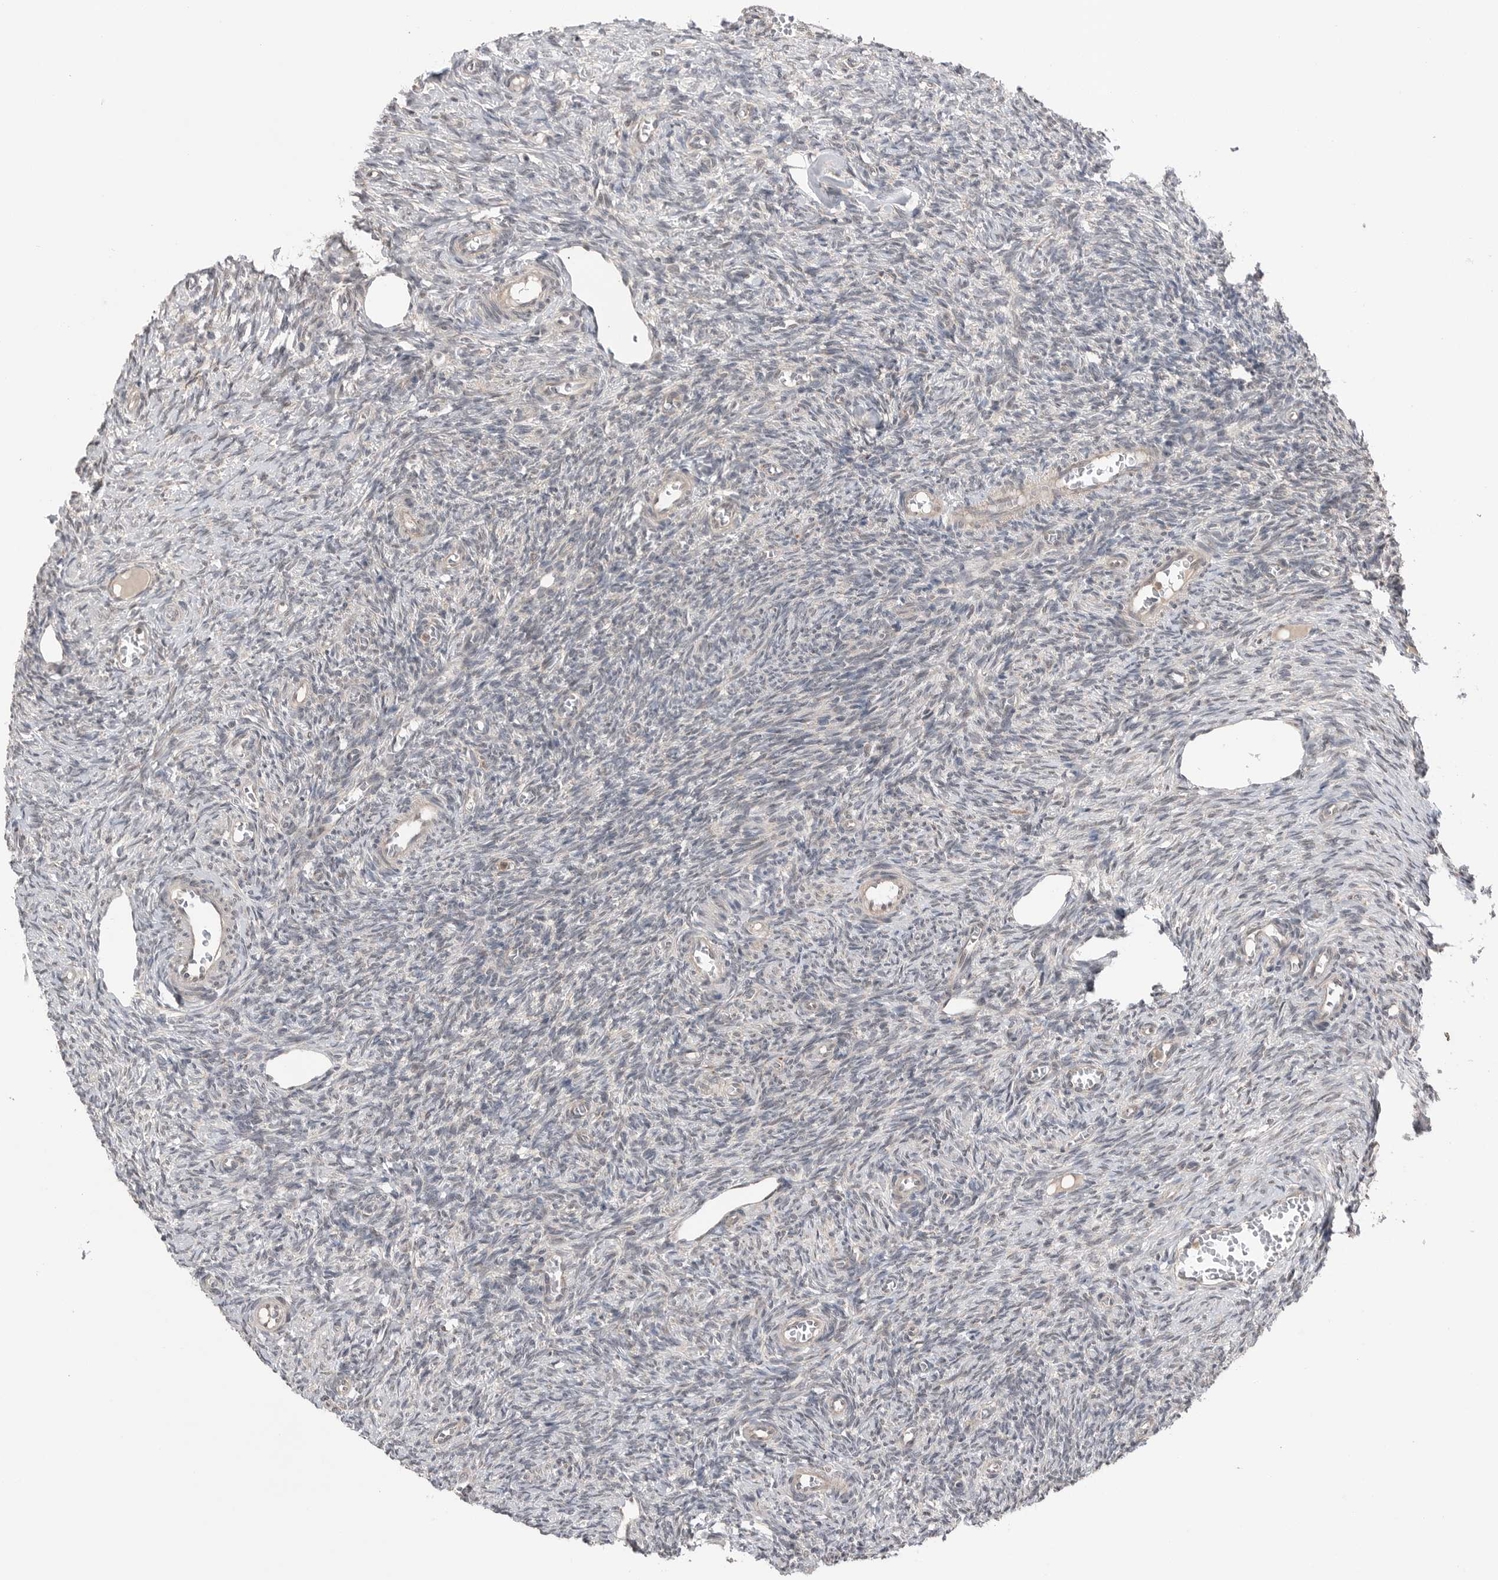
{"staining": {"intensity": "weak", "quantity": ">75%", "location": "cytoplasmic/membranous"}, "tissue": "ovary", "cell_type": "Follicle cells", "image_type": "normal", "snomed": [{"axis": "morphology", "description": "Normal tissue, NOS"}, {"axis": "topography", "description": "Ovary"}], "caption": "This histopathology image displays IHC staining of benign ovary, with low weak cytoplasmic/membranous expression in about >75% of follicle cells.", "gene": "NTAQ1", "patient": {"sex": "female", "age": 27}}